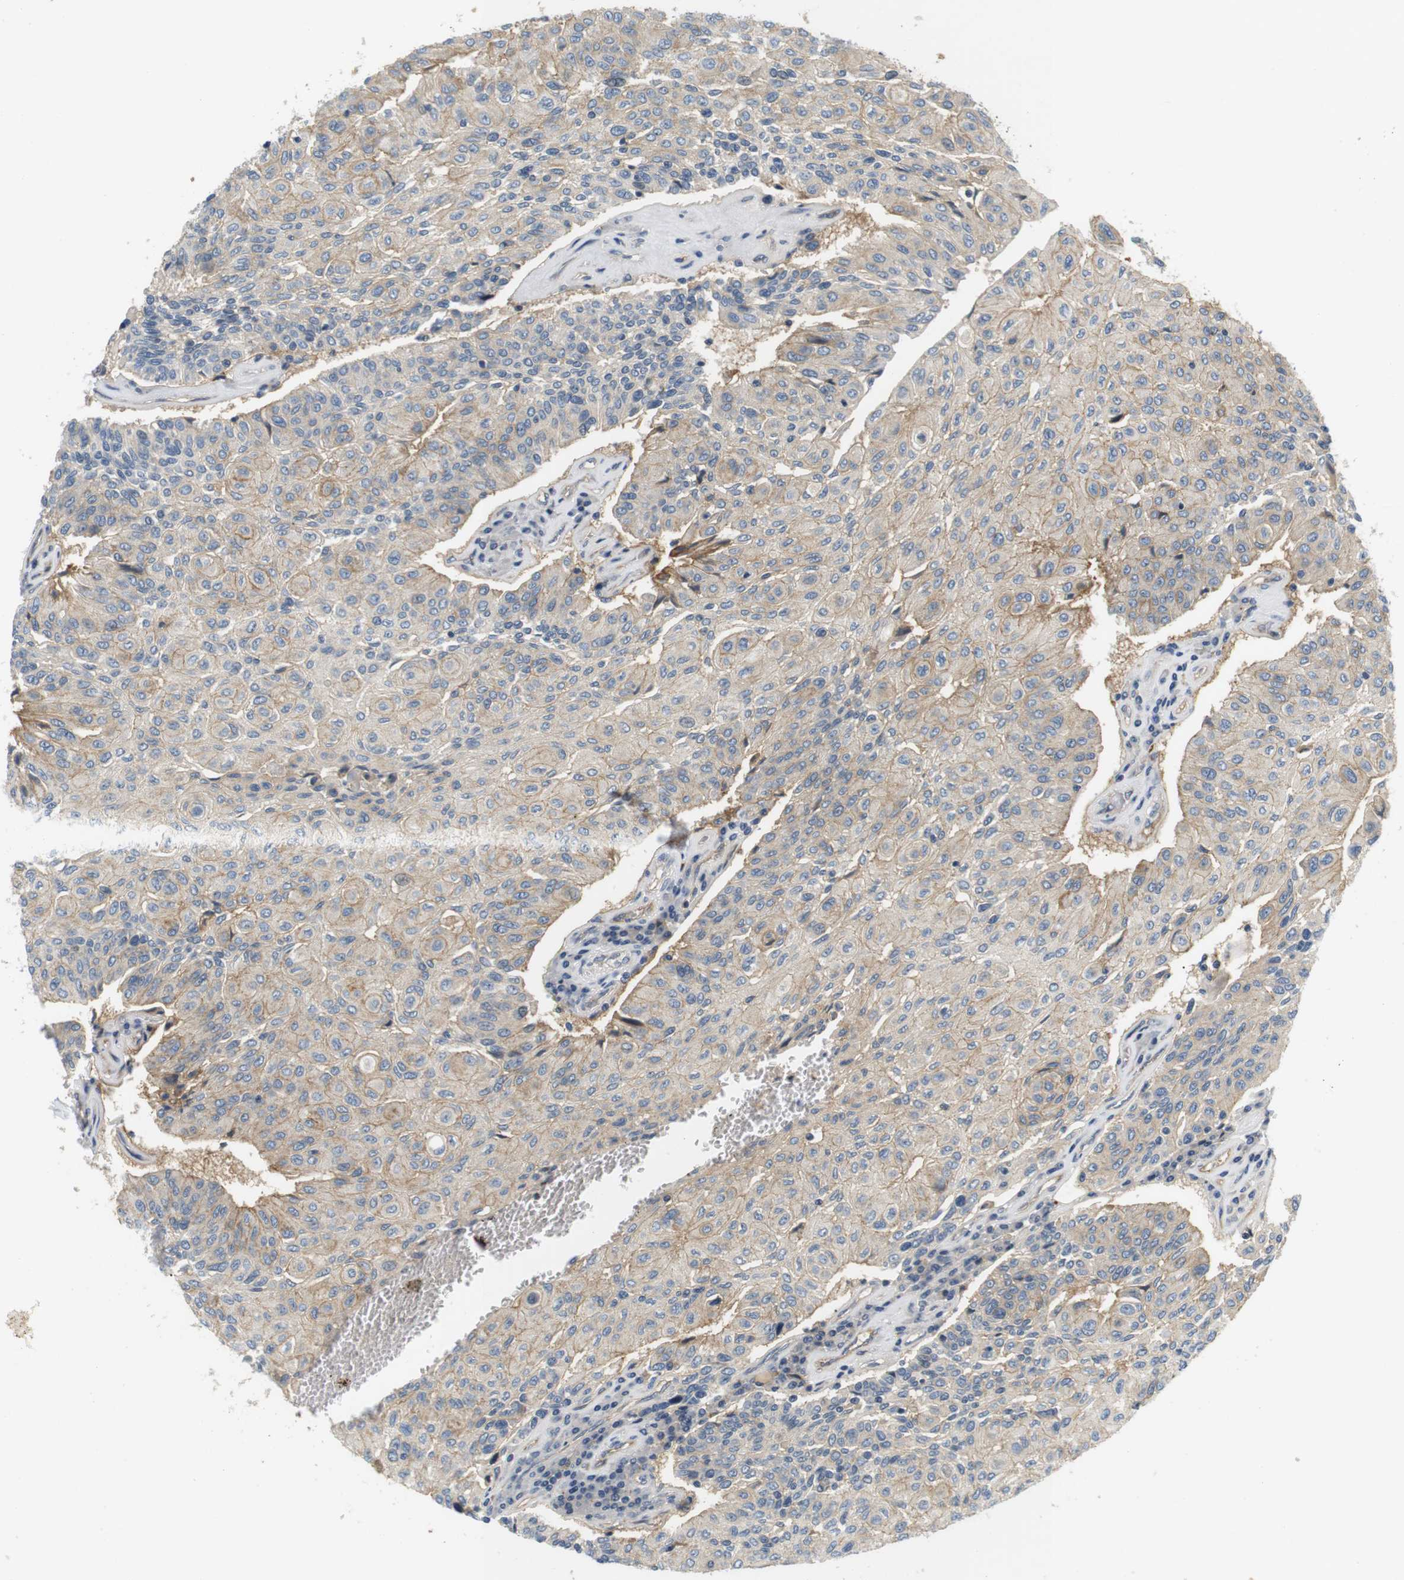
{"staining": {"intensity": "weak", "quantity": "25%-75%", "location": "cytoplasmic/membranous"}, "tissue": "urothelial cancer", "cell_type": "Tumor cells", "image_type": "cancer", "snomed": [{"axis": "morphology", "description": "Urothelial carcinoma, High grade"}, {"axis": "topography", "description": "Urinary bladder"}], "caption": "Immunohistochemistry (IHC) staining of urothelial cancer, which reveals low levels of weak cytoplasmic/membranous positivity in about 25%-75% of tumor cells indicating weak cytoplasmic/membranous protein expression. The staining was performed using DAB (3,3'-diaminobenzidine) (brown) for protein detection and nuclei were counterstained in hematoxylin (blue).", "gene": "SLC30A1", "patient": {"sex": "male", "age": 66}}